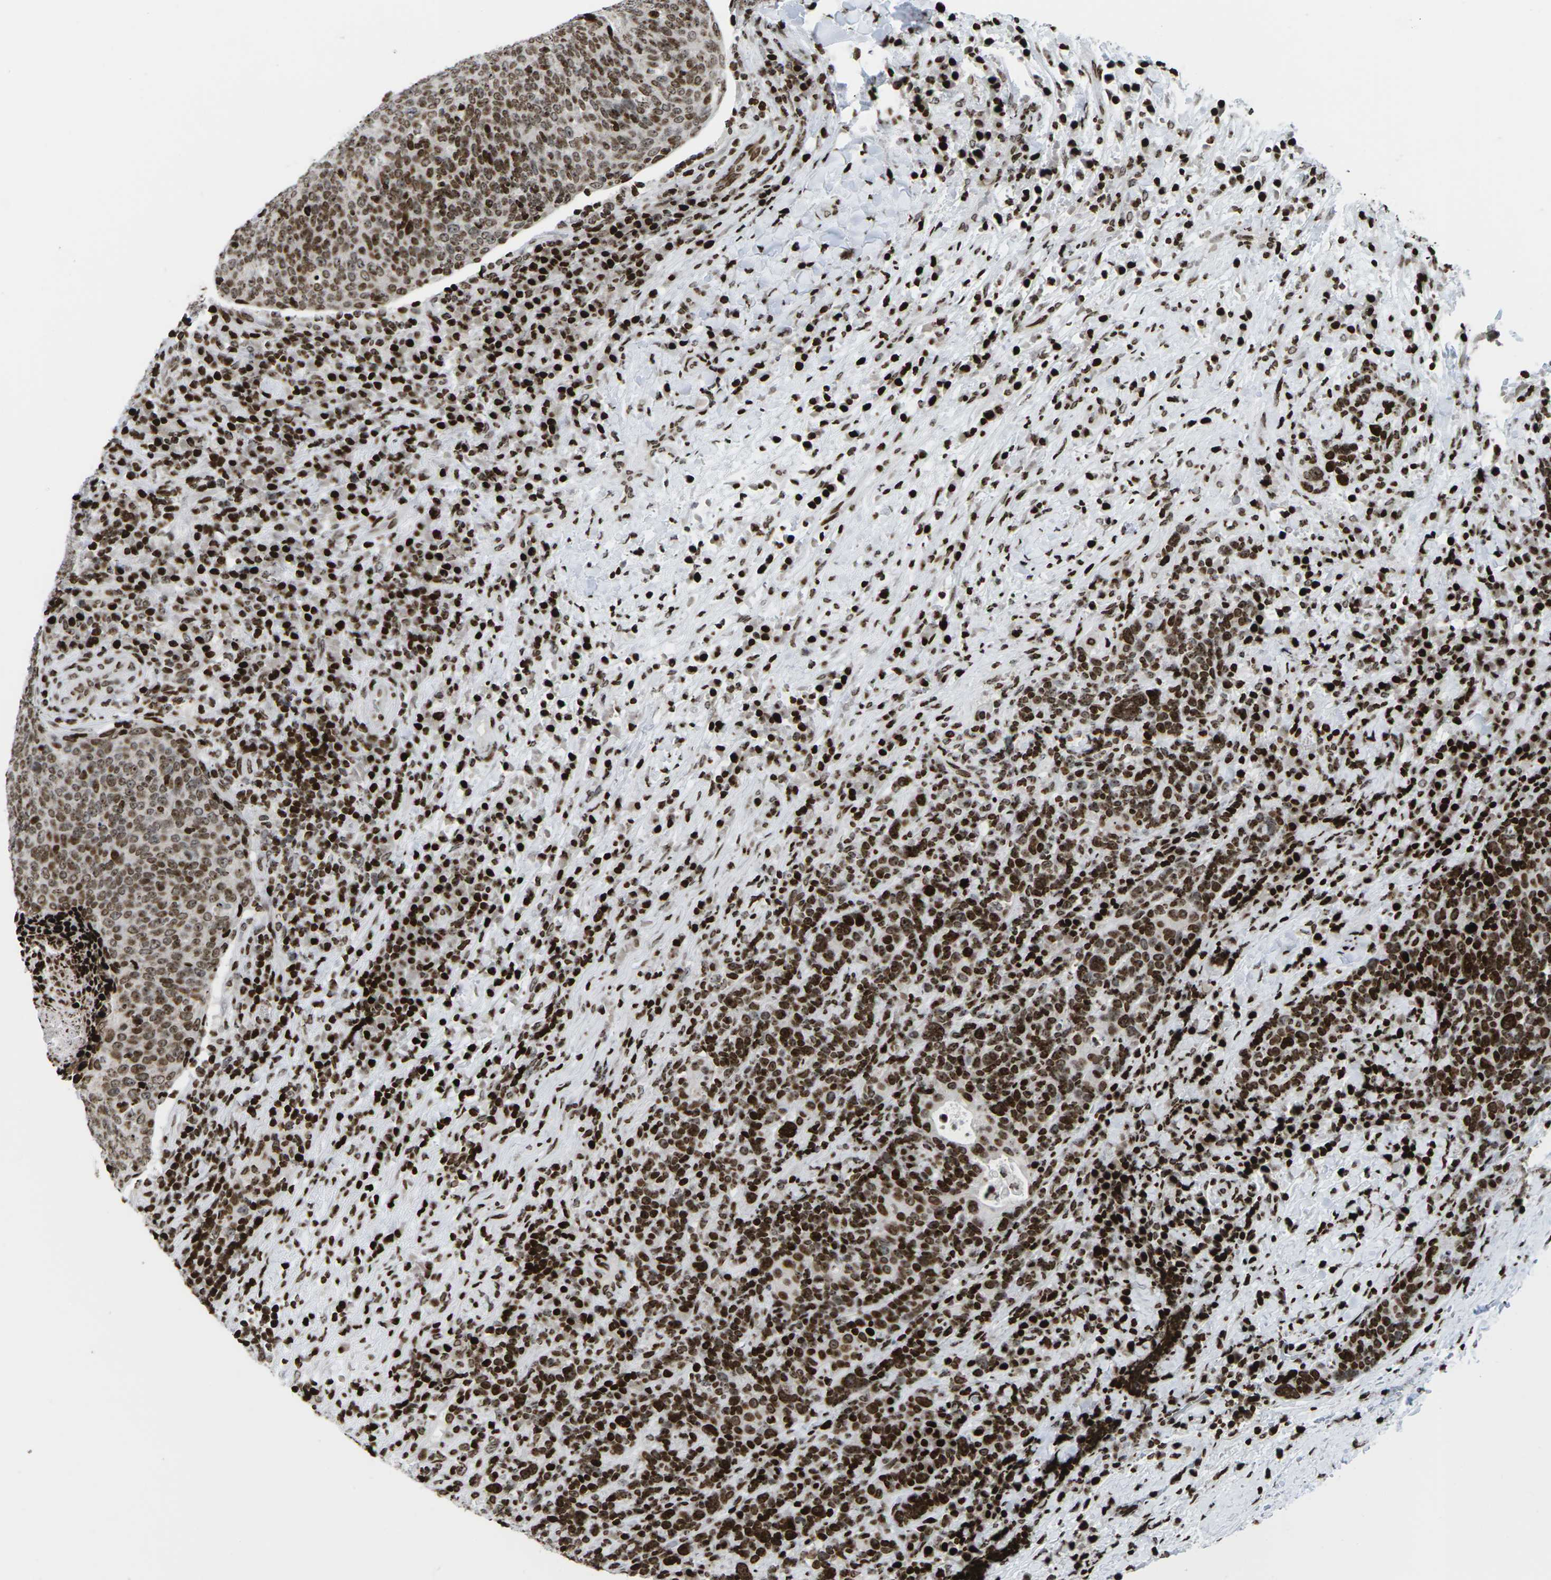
{"staining": {"intensity": "strong", "quantity": ">75%", "location": "nuclear"}, "tissue": "head and neck cancer", "cell_type": "Tumor cells", "image_type": "cancer", "snomed": [{"axis": "morphology", "description": "Squamous cell carcinoma, NOS"}, {"axis": "morphology", "description": "Squamous cell carcinoma, metastatic, NOS"}, {"axis": "topography", "description": "Lymph node"}, {"axis": "topography", "description": "Head-Neck"}], "caption": "This photomicrograph displays immunohistochemistry (IHC) staining of head and neck cancer, with high strong nuclear positivity in about >75% of tumor cells.", "gene": "H1-4", "patient": {"sex": "male", "age": 62}}